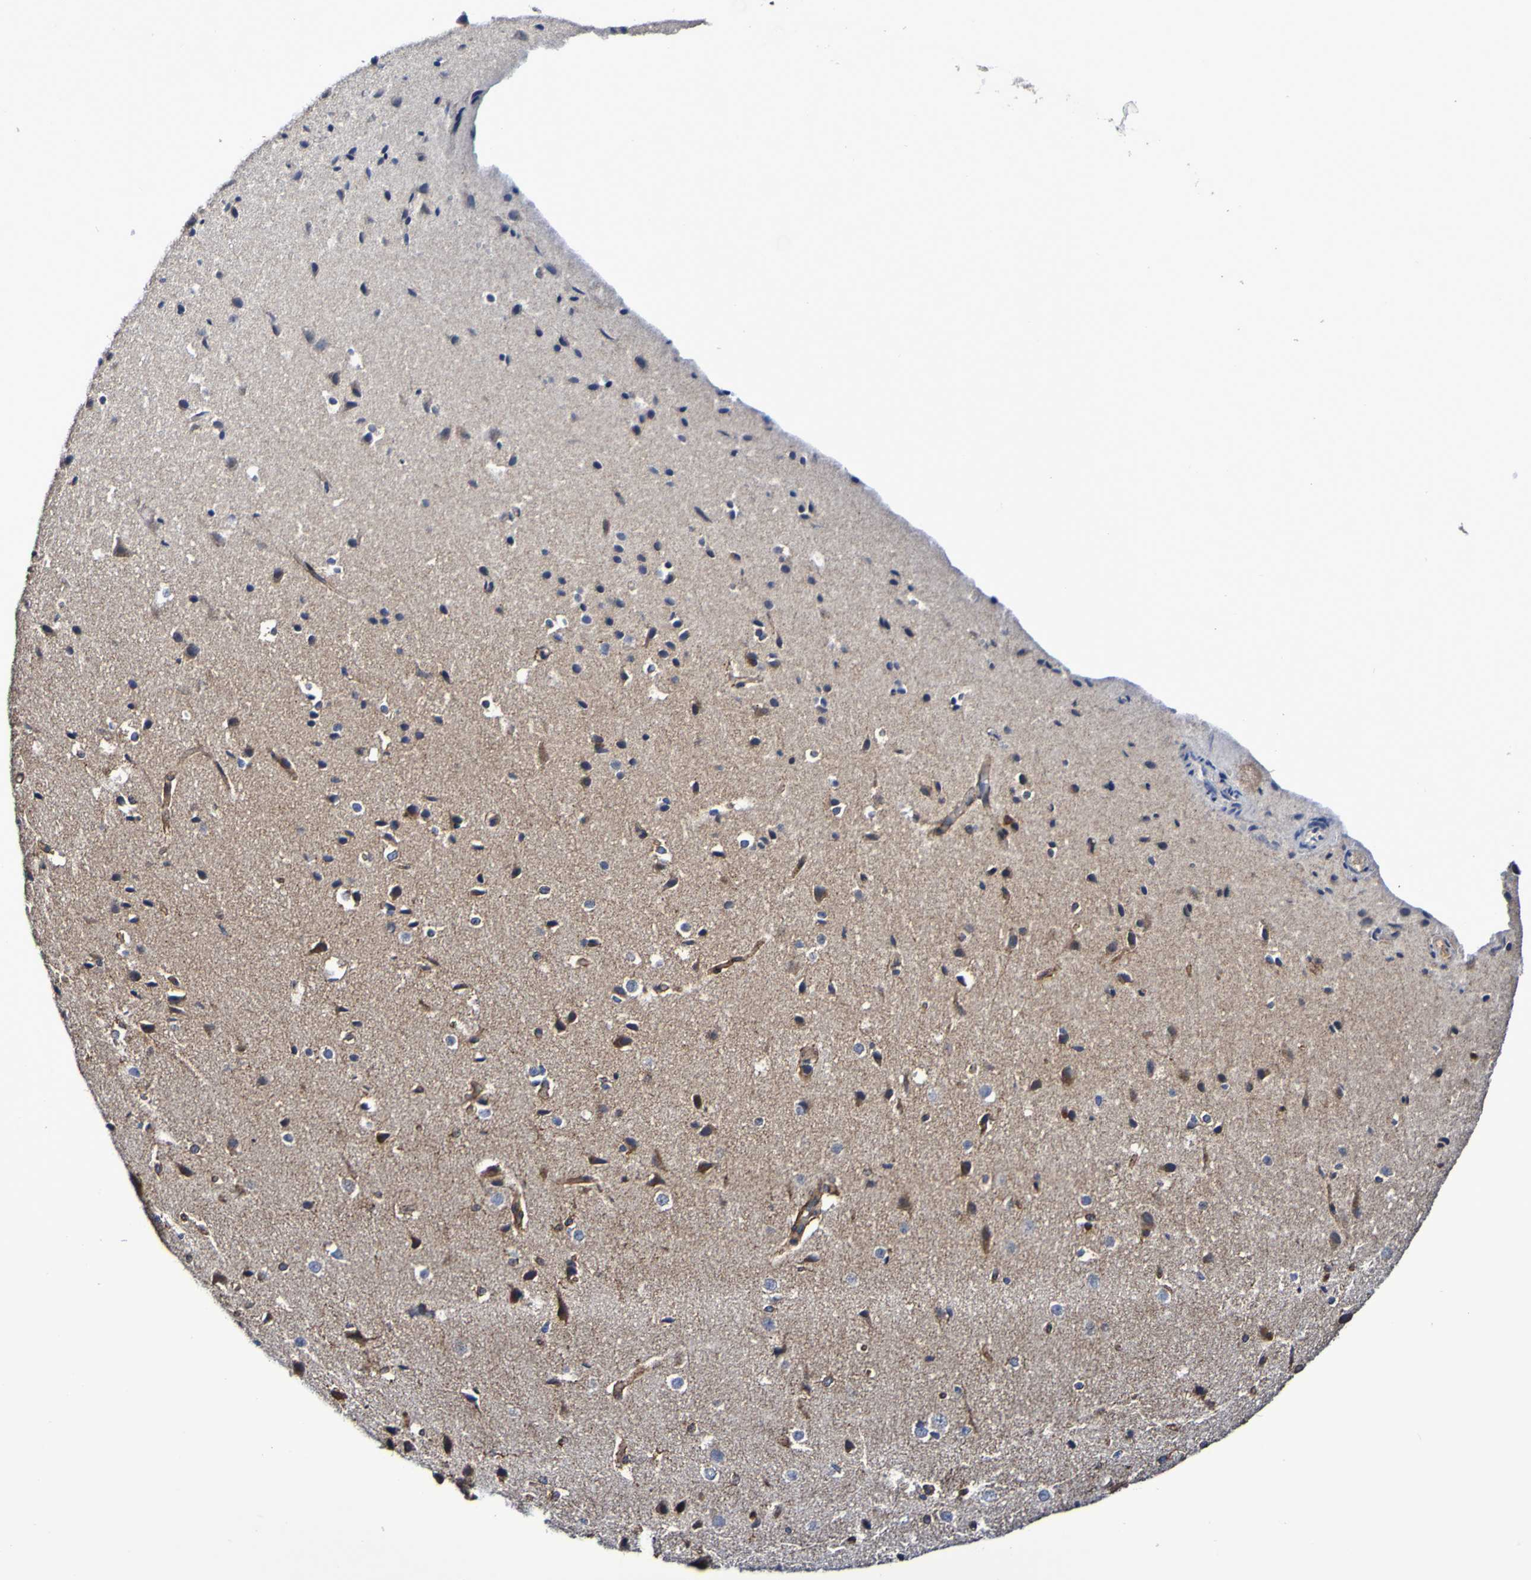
{"staining": {"intensity": "weak", "quantity": "25%-75%", "location": "cytoplasmic/membranous"}, "tissue": "cerebral cortex", "cell_type": "Endothelial cells", "image_type": "normal", "snomed": [{"axis": "morphology", "description": "Normal tissue, NOS"}, {"axis": "morphology", "description": "Developmental malformation"}, {"axis": "topography", "description": "Cerebral cortex"}], "caption": "Immunohistochemistry (IHC) of benign cerebral cortex exhibits low levels of weak cytoplasmic/membranous positivity in about 25%-75% of endothelial cells. The protein is stained brown, and the nuclei are stained in blue (DAB IHC with brightfield microscopy, high magnification).", "gene": "GJB1", "patient": {"sex": "female", "age": 30}}